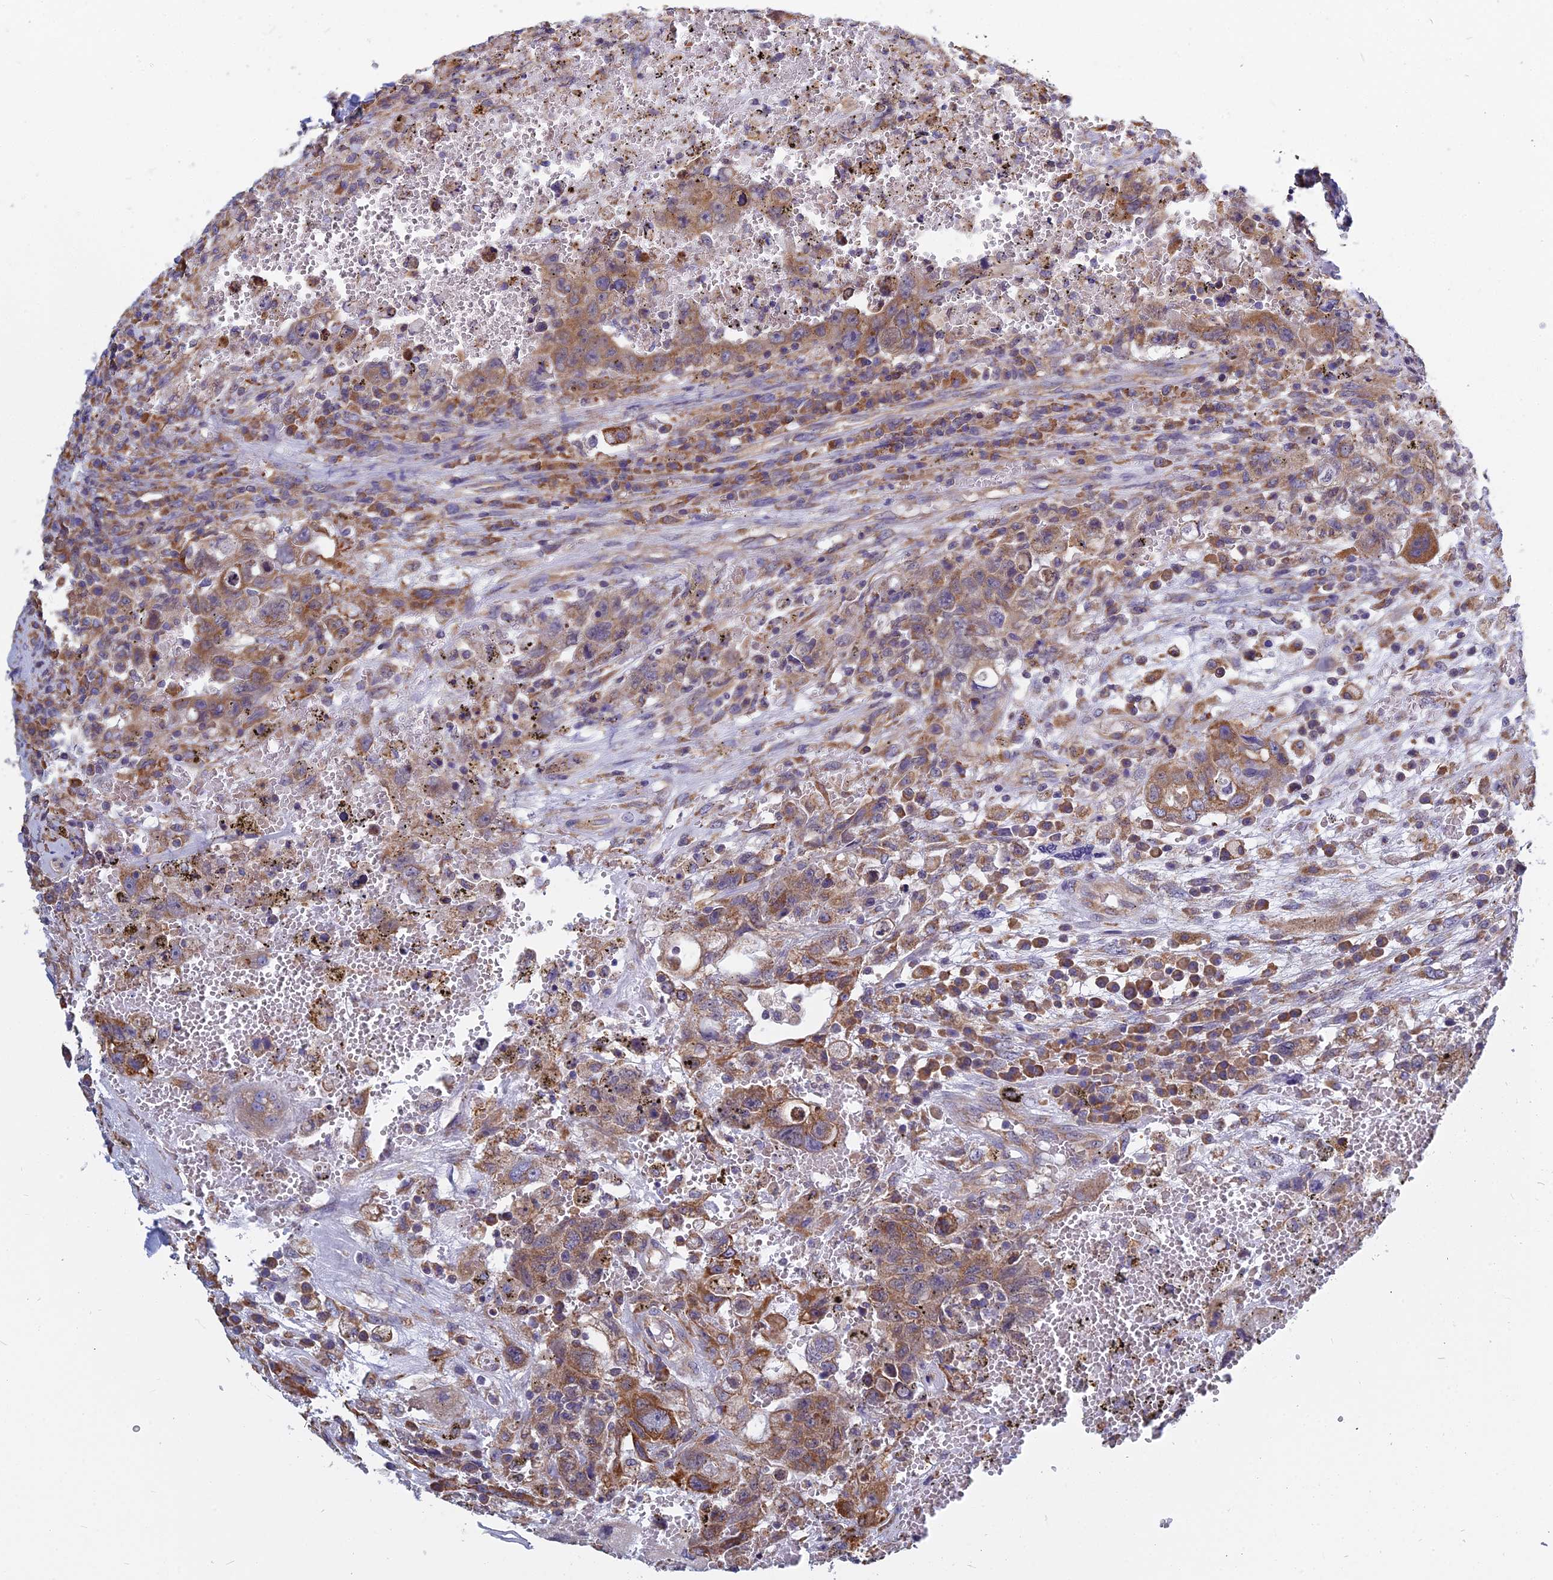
{"staining": {"intensity": "moderate", "quantity": "25%-75%", "location": "cytoplasmic/membranous"}, "tissue": "testis cancer", "cell_type": "Tumor cells", "image_type": "cancer", "snomed": [{"axis": "morphology", "description": "Carcinoma, Embryonal, NOS"}, {"axis": "topography", "description": "Testis"}], "caption": "A high-resolution histopathology image shows immunohistochemistry staining of testis embryonal carcinoma, which exhibits moderate cytoplasmic/membranous positivity in about 25%-75% of tumor cells.", "gene": "KIAA1143", "patient": {"sex": "male", "age": 26}}